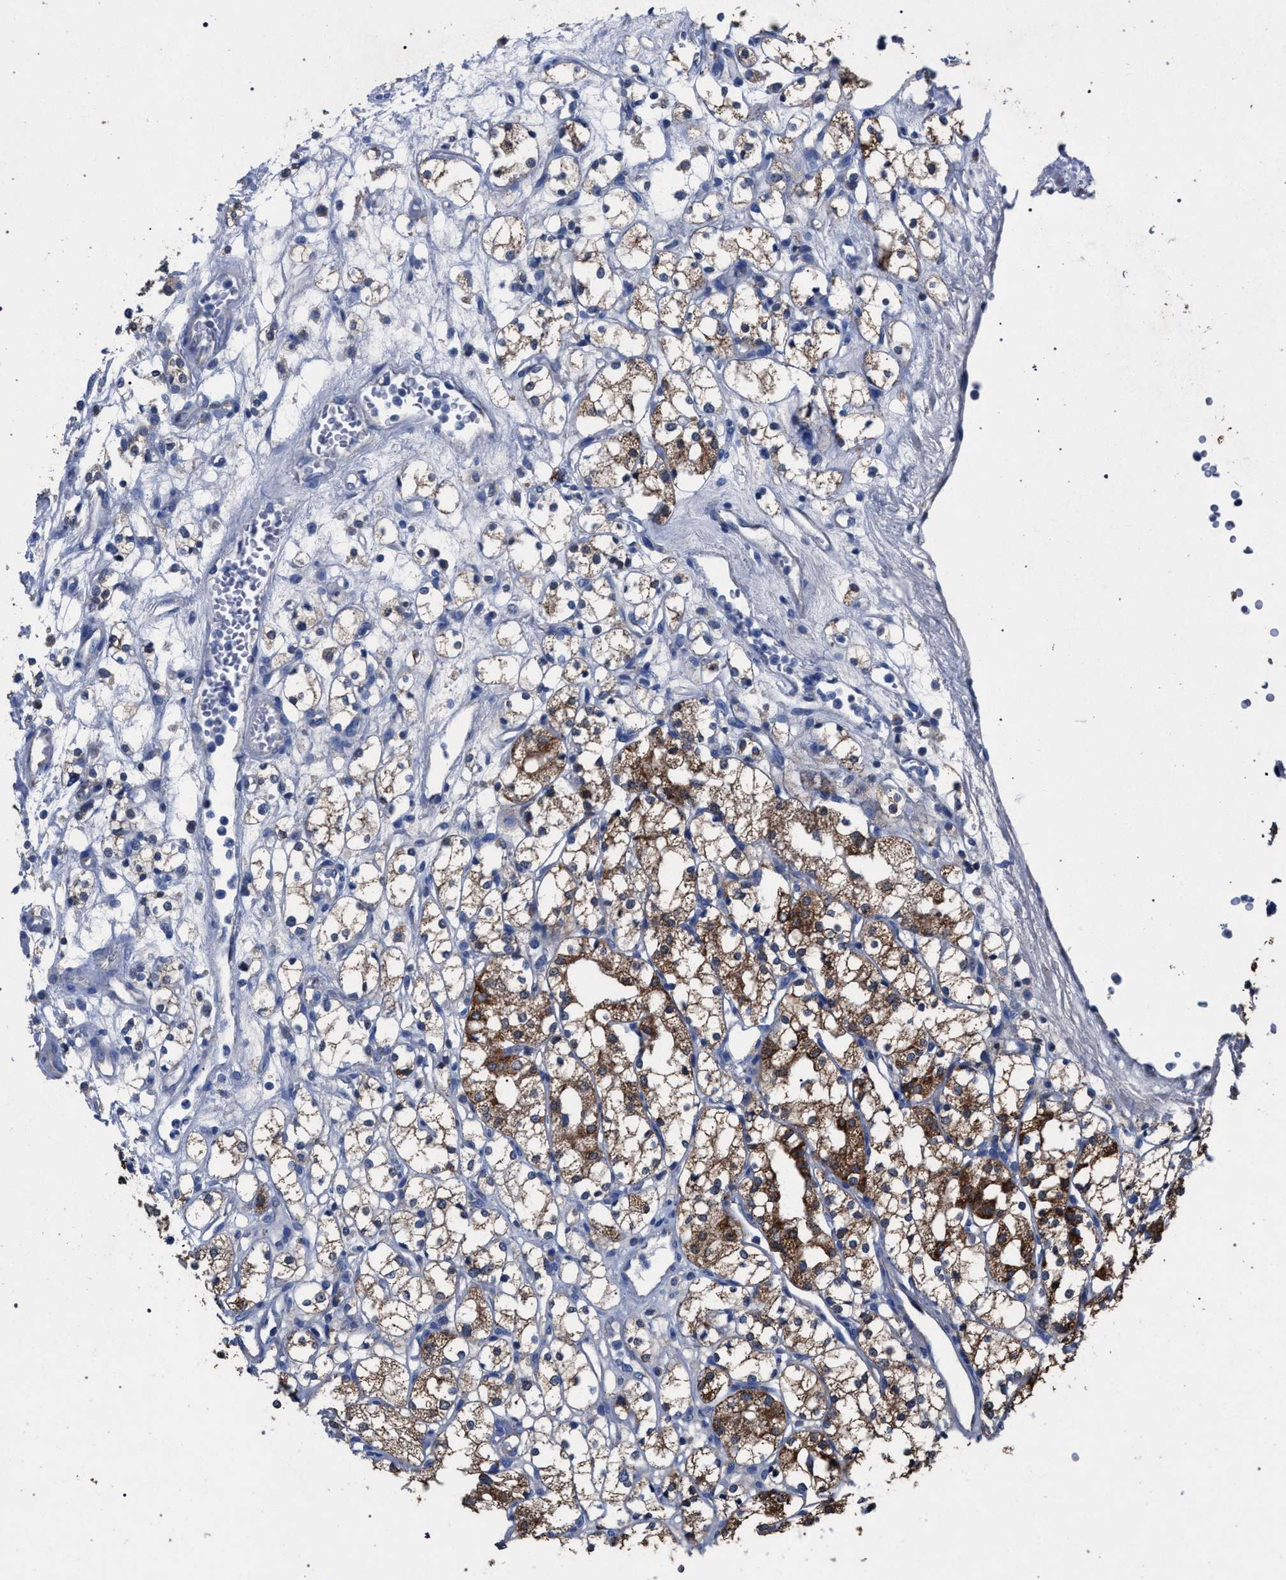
{"staining": {"intensity": "moderate", "quantity": ">75%", "location": "cytoplasmic/membranous"}, "tissue": "renal cancer", "cell_type": "Tumor cells", "image_type": "cancer", "snomed": [{"axis": "morphology", "description": "Adenocarcinoma, NOS"}, {"axis": "topography", "description": "Kidney"}], "caption": "Brown immunohistochemical staining in human renal cancer (adenocarcinoma) reveals moderate cytoplasmic/membranous positivity in approximately >75% of tumor cells. Nuclei are stained in blue.", "gene": "CRYZ", "patient": {"sex": "male", "age": 77}}